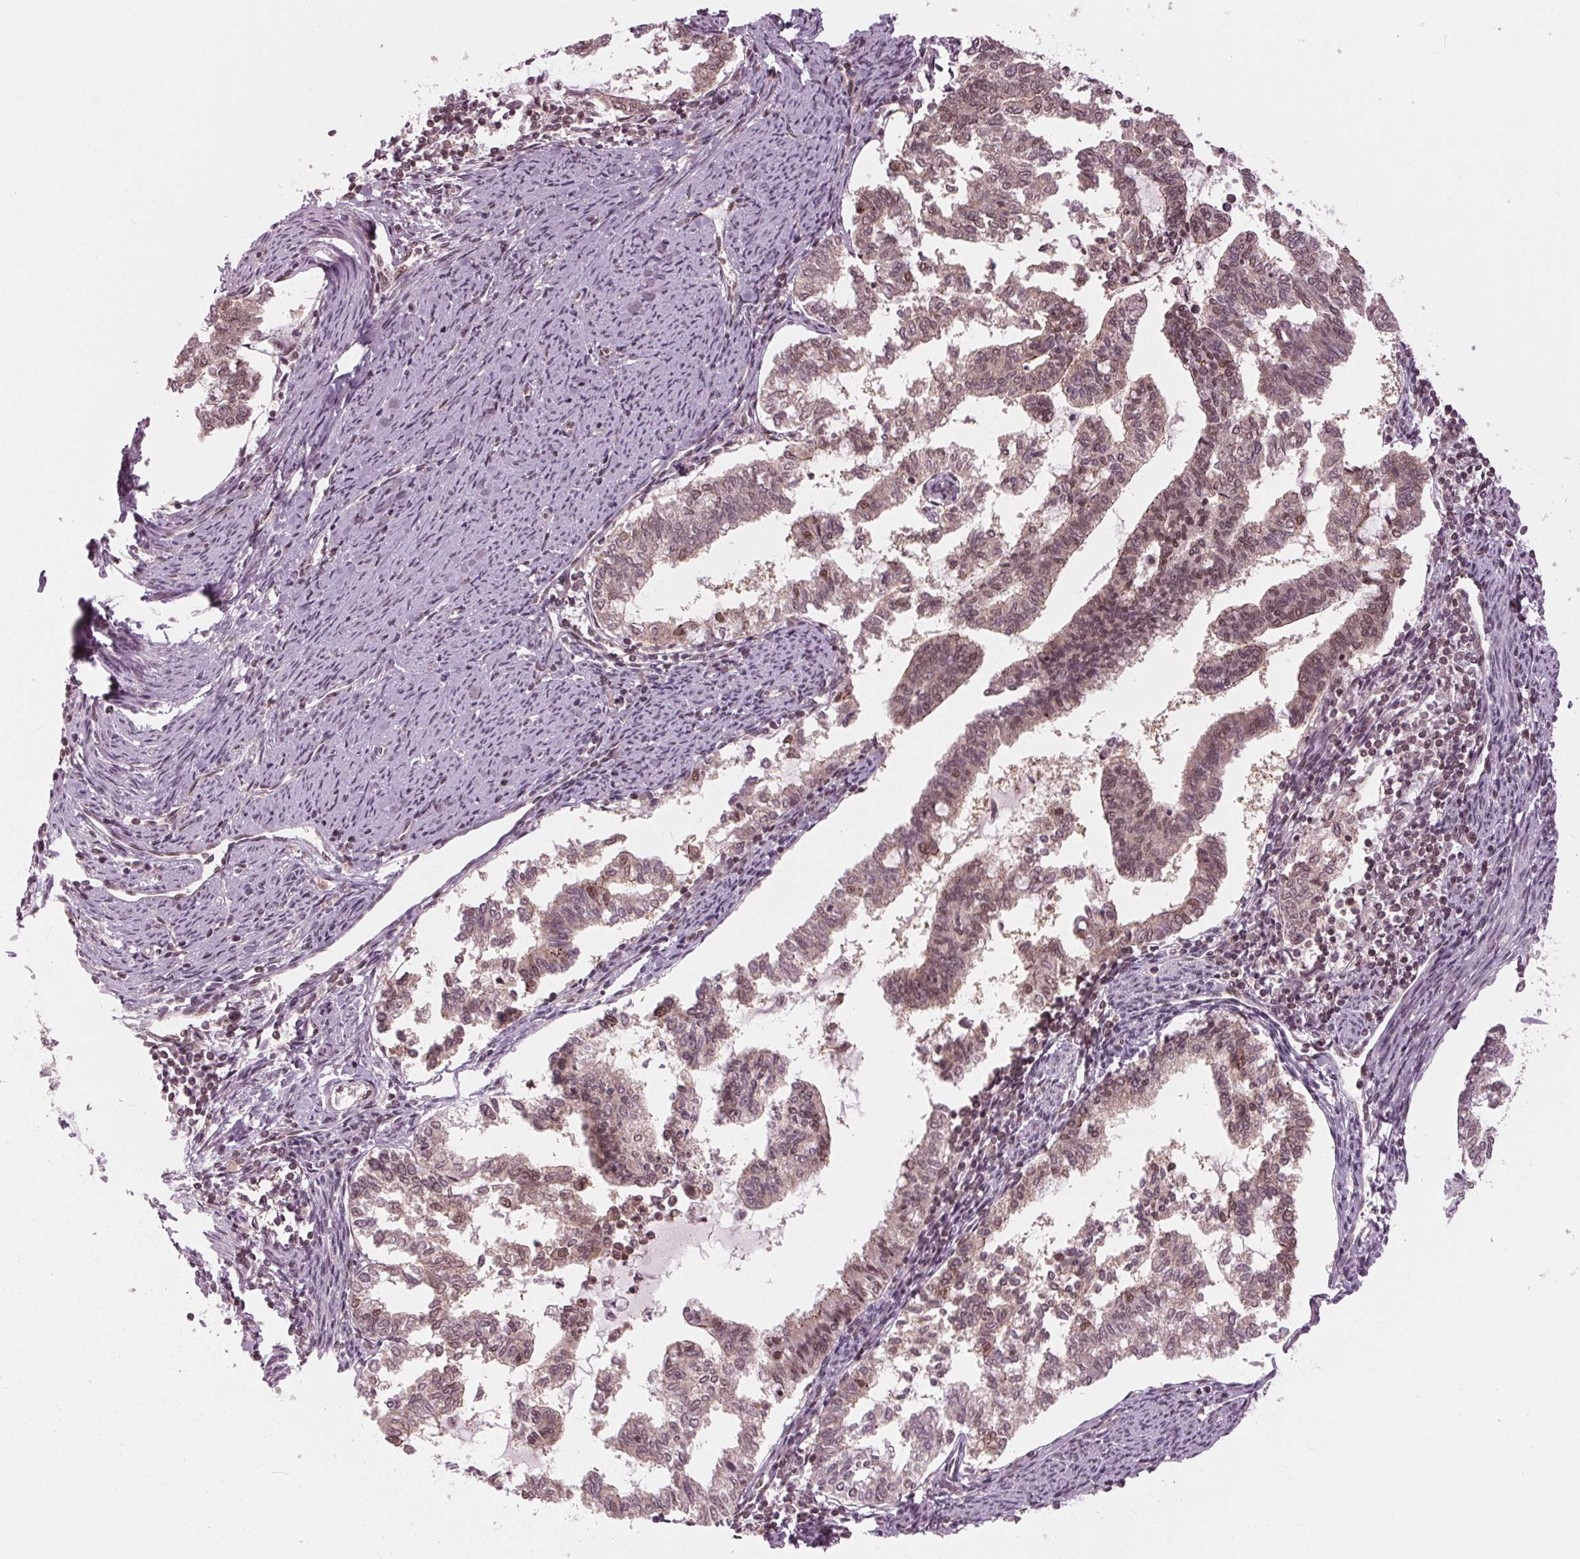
{"staining": {"intensity": "weak", "quantity": ">75%", "location": "cytoplasmic/membranous,nuclear"}, "tissue": "endometrial cancer", "cell_type": "Tumor cells", "image_type": "cancer", "snomed": [{"axis": "morphology", "description": "Adenocarcinoma, NOS"}, {"axis": "topography", "description": "Endometrium"}], "caption": "Immunohistochemical staining of human endometrial cancer (adenocarcinoma) exhibits low levels of weak cytoplasmic/membranous and nuclear protein positivity in about >75% of tumor cells.", "gene": "LSM2", "patient": {"sex": "female", "age": 79}}